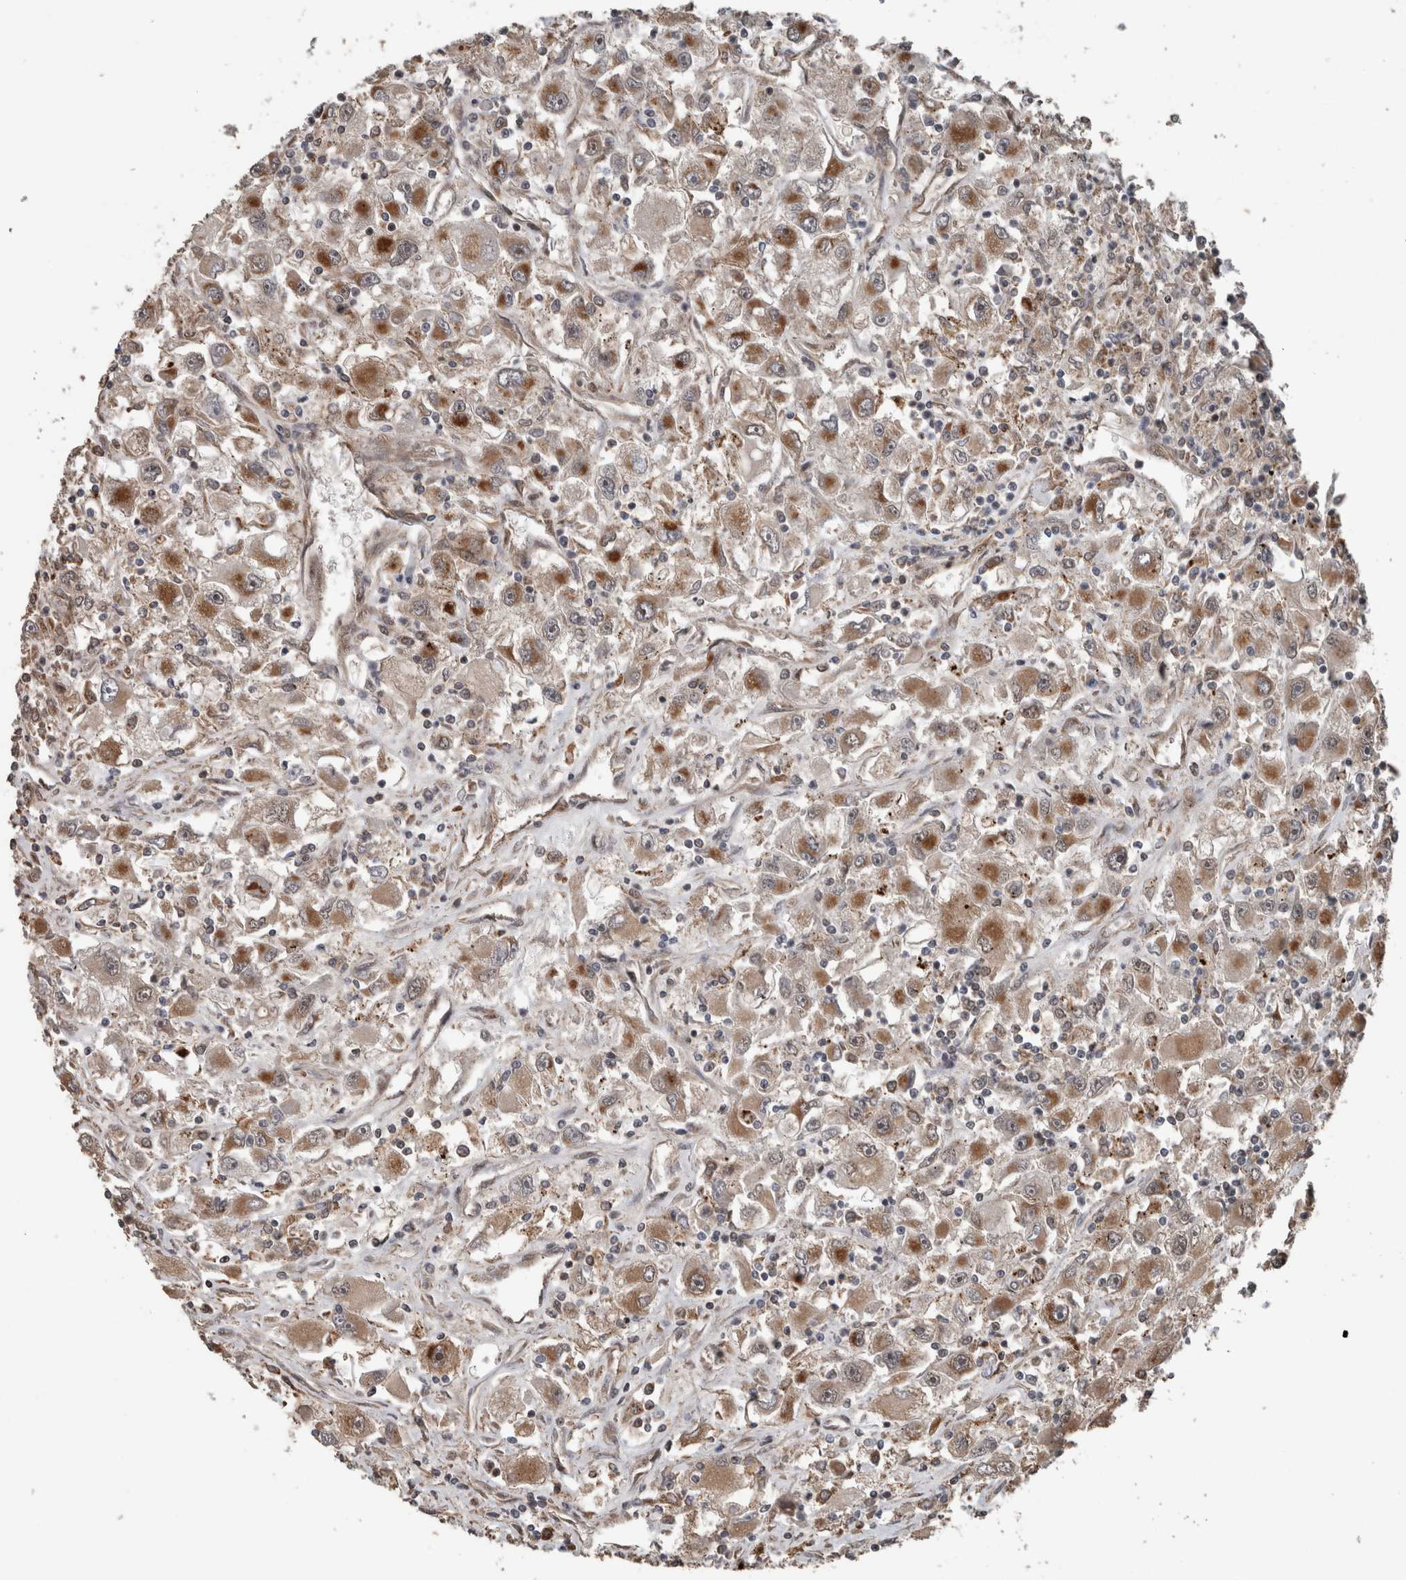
{"staining": {"intensity": "moderate", "quantity": ">75%", "location": "cytoplasmic/membranous"}, "tissue": "renal cancer", "cell_type": "Tumor cells", "image_type": "cancer", "snomed": [{"axis": "morphology", "description": "Adenocarcinoma, NOS"}, {"axis": "topography", "description": "Kidney"}], "caption": "Brown immunohistochemical staining in human renal cancer (adenocarcinoma) exhibits moderate cytoplasmic/membranous positivity in approximately >75% of tumor cells. (Brightfield microscopy of DAB IHC at high magnification).", "gene": "RIOK3", "patient": {"sex": "female", "age": 52}}